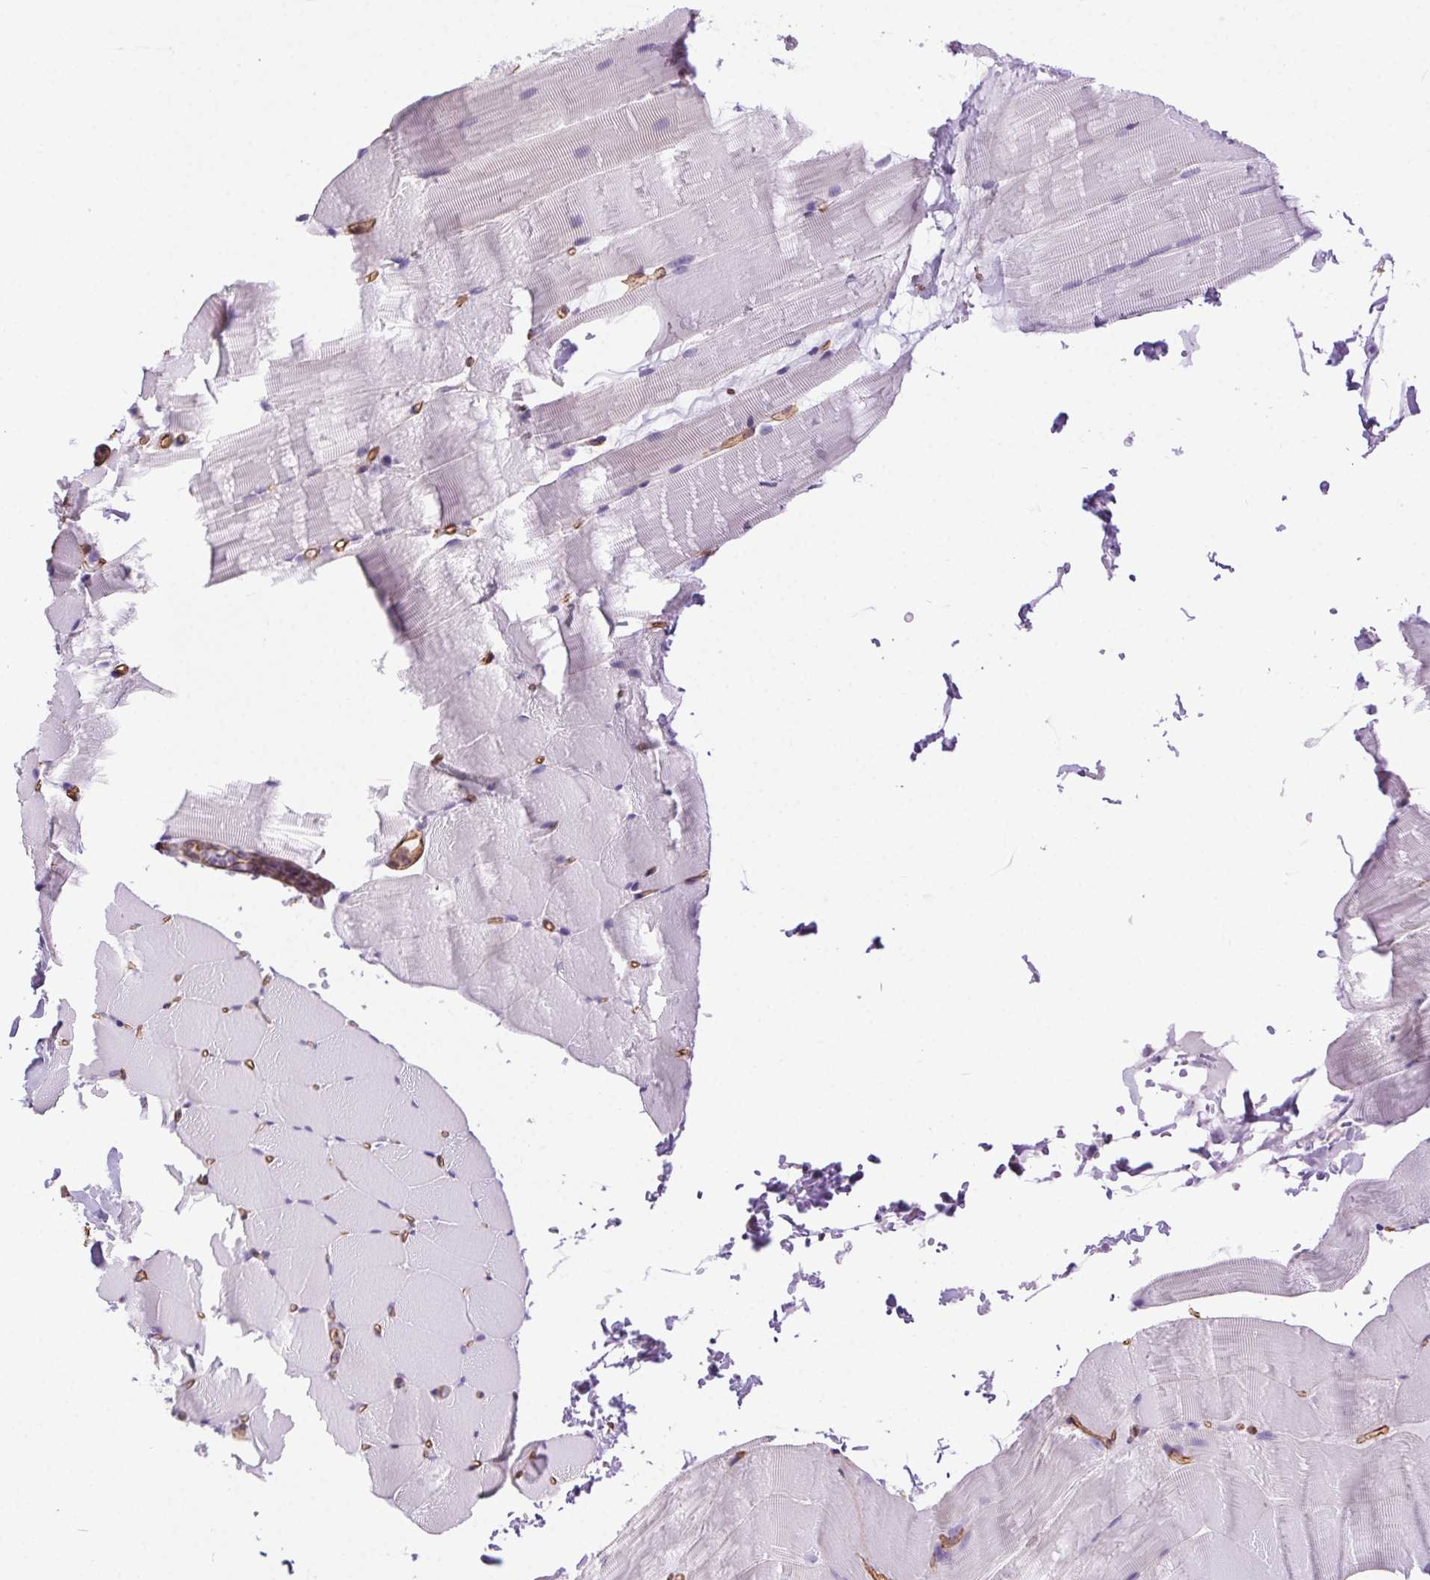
{"staining": {"intensity": "negative", "quantity": "none", "location": "none"}, "tissue": "skeletal muscle", "cell_type": "Myocytes", "image_type": "normal", "snomed": [{"axis": "morphology", "description": "Normal tissue, NOS"}, {"axis": "topography", "description": "Skeletal muscle"}], "caption": "DAB immunohistochemical staining of normal human skeletal muscle demonstrates no significant staining in myocytes. (DAB immunohistochemistry (IHC) with hematoxylin counter stain).", "gene": "SHCBP1L", "patient": {"sex": "female", "age": 37}}